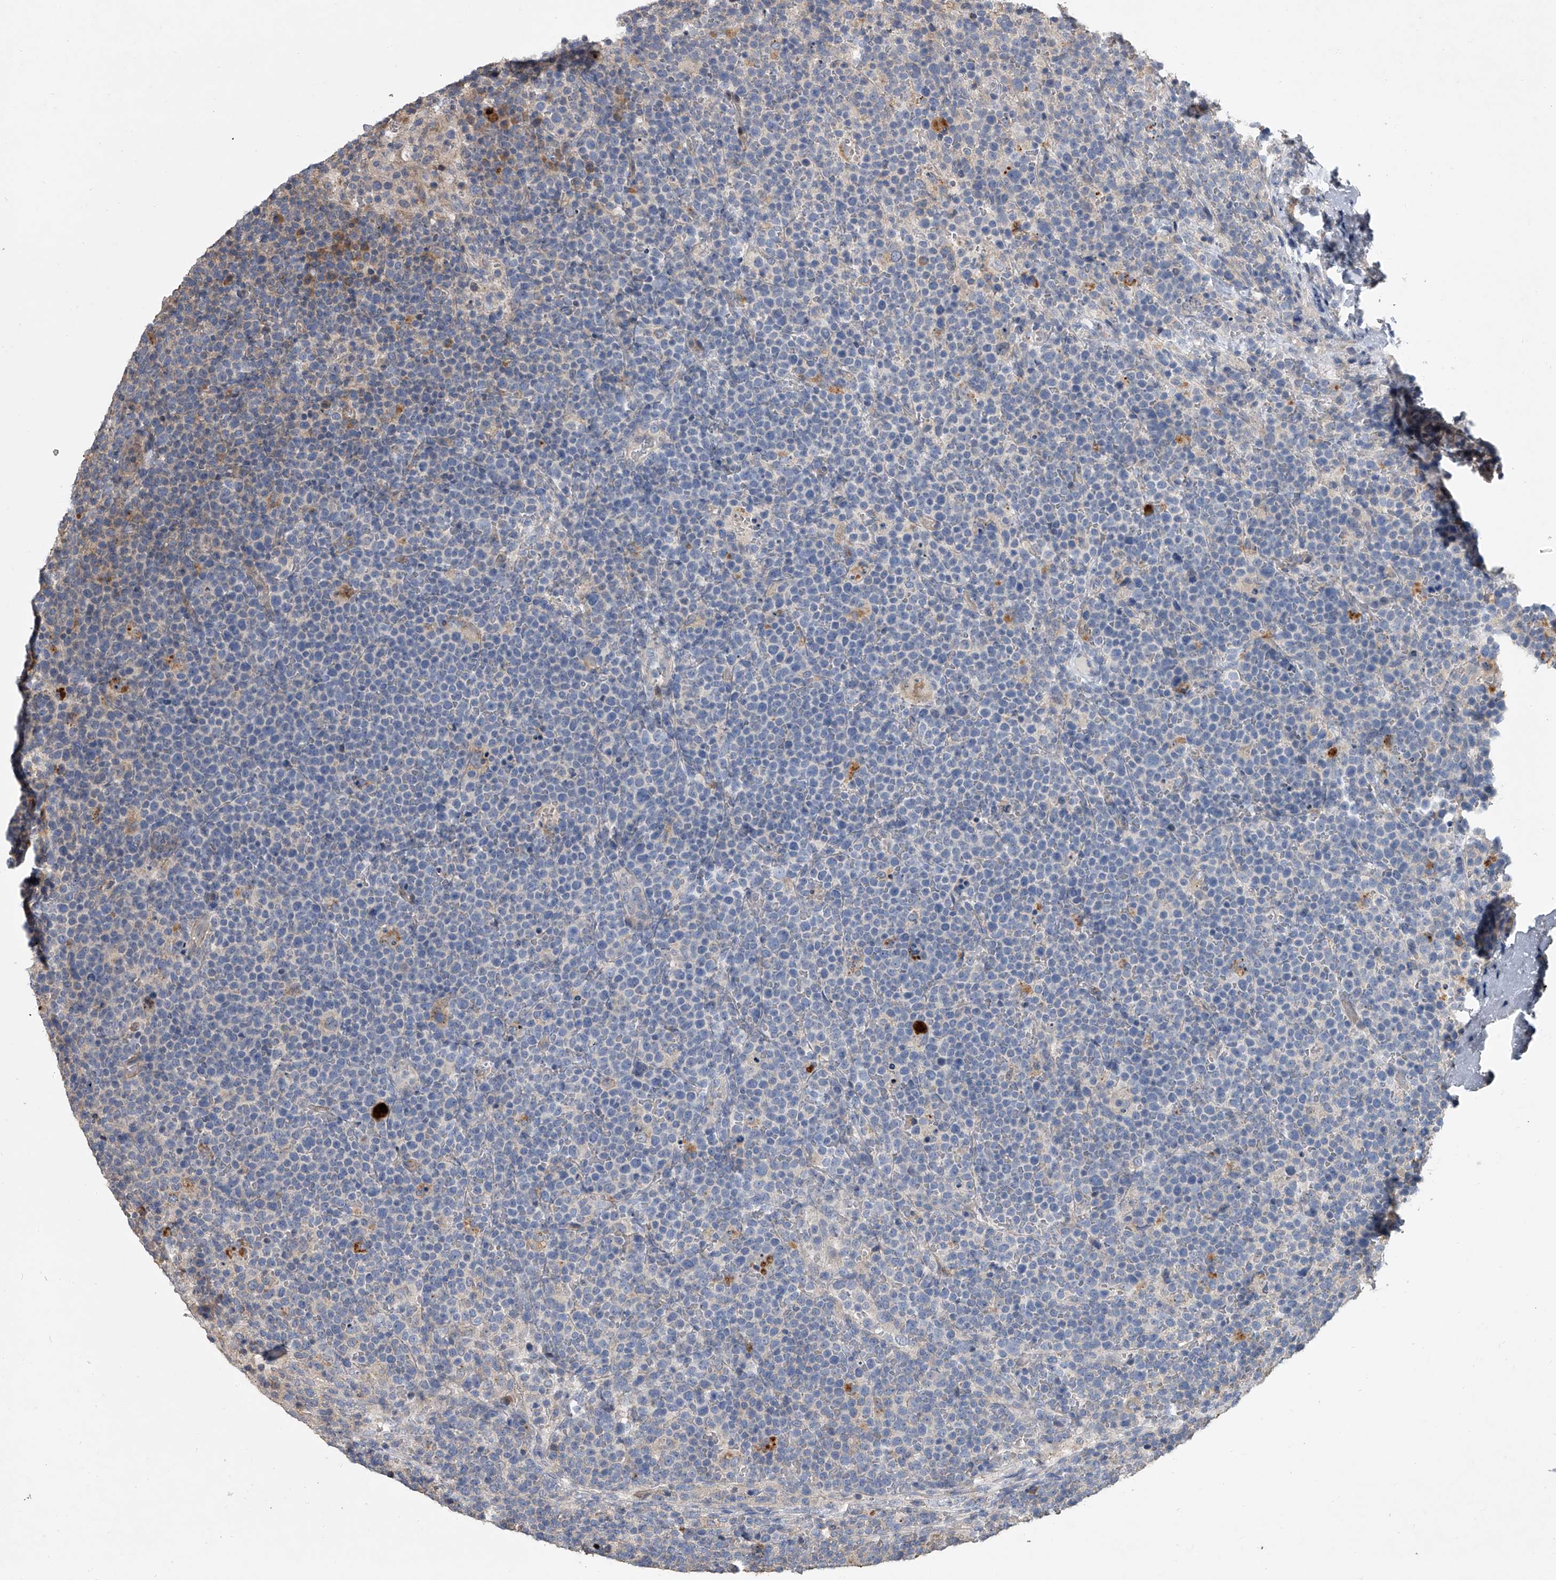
{"staining": {"intensity": "negative", "quantity": "none", "location": "none"}, "tissue": "lymphoma", "cell_type": "Tumor cells", "image_type": "cancer", "snomed": [{"axis": "morphology", "description": "Malignant lymphoma, non-Hodgkin's type, High grade"}, {"axis": "topography", "description": "Lymph node"}], "caption": "Immunohistochemistry image of neoplastic tissue: human malignant lymphoma, non-Hodgkin's type (high-grade) stained with DAB (3,3'-diaminobenzidine) displays no significant protein positivity in tumor cells.", "gene": "DOCK9", "patient": {"sex": "male", "age": 61}}